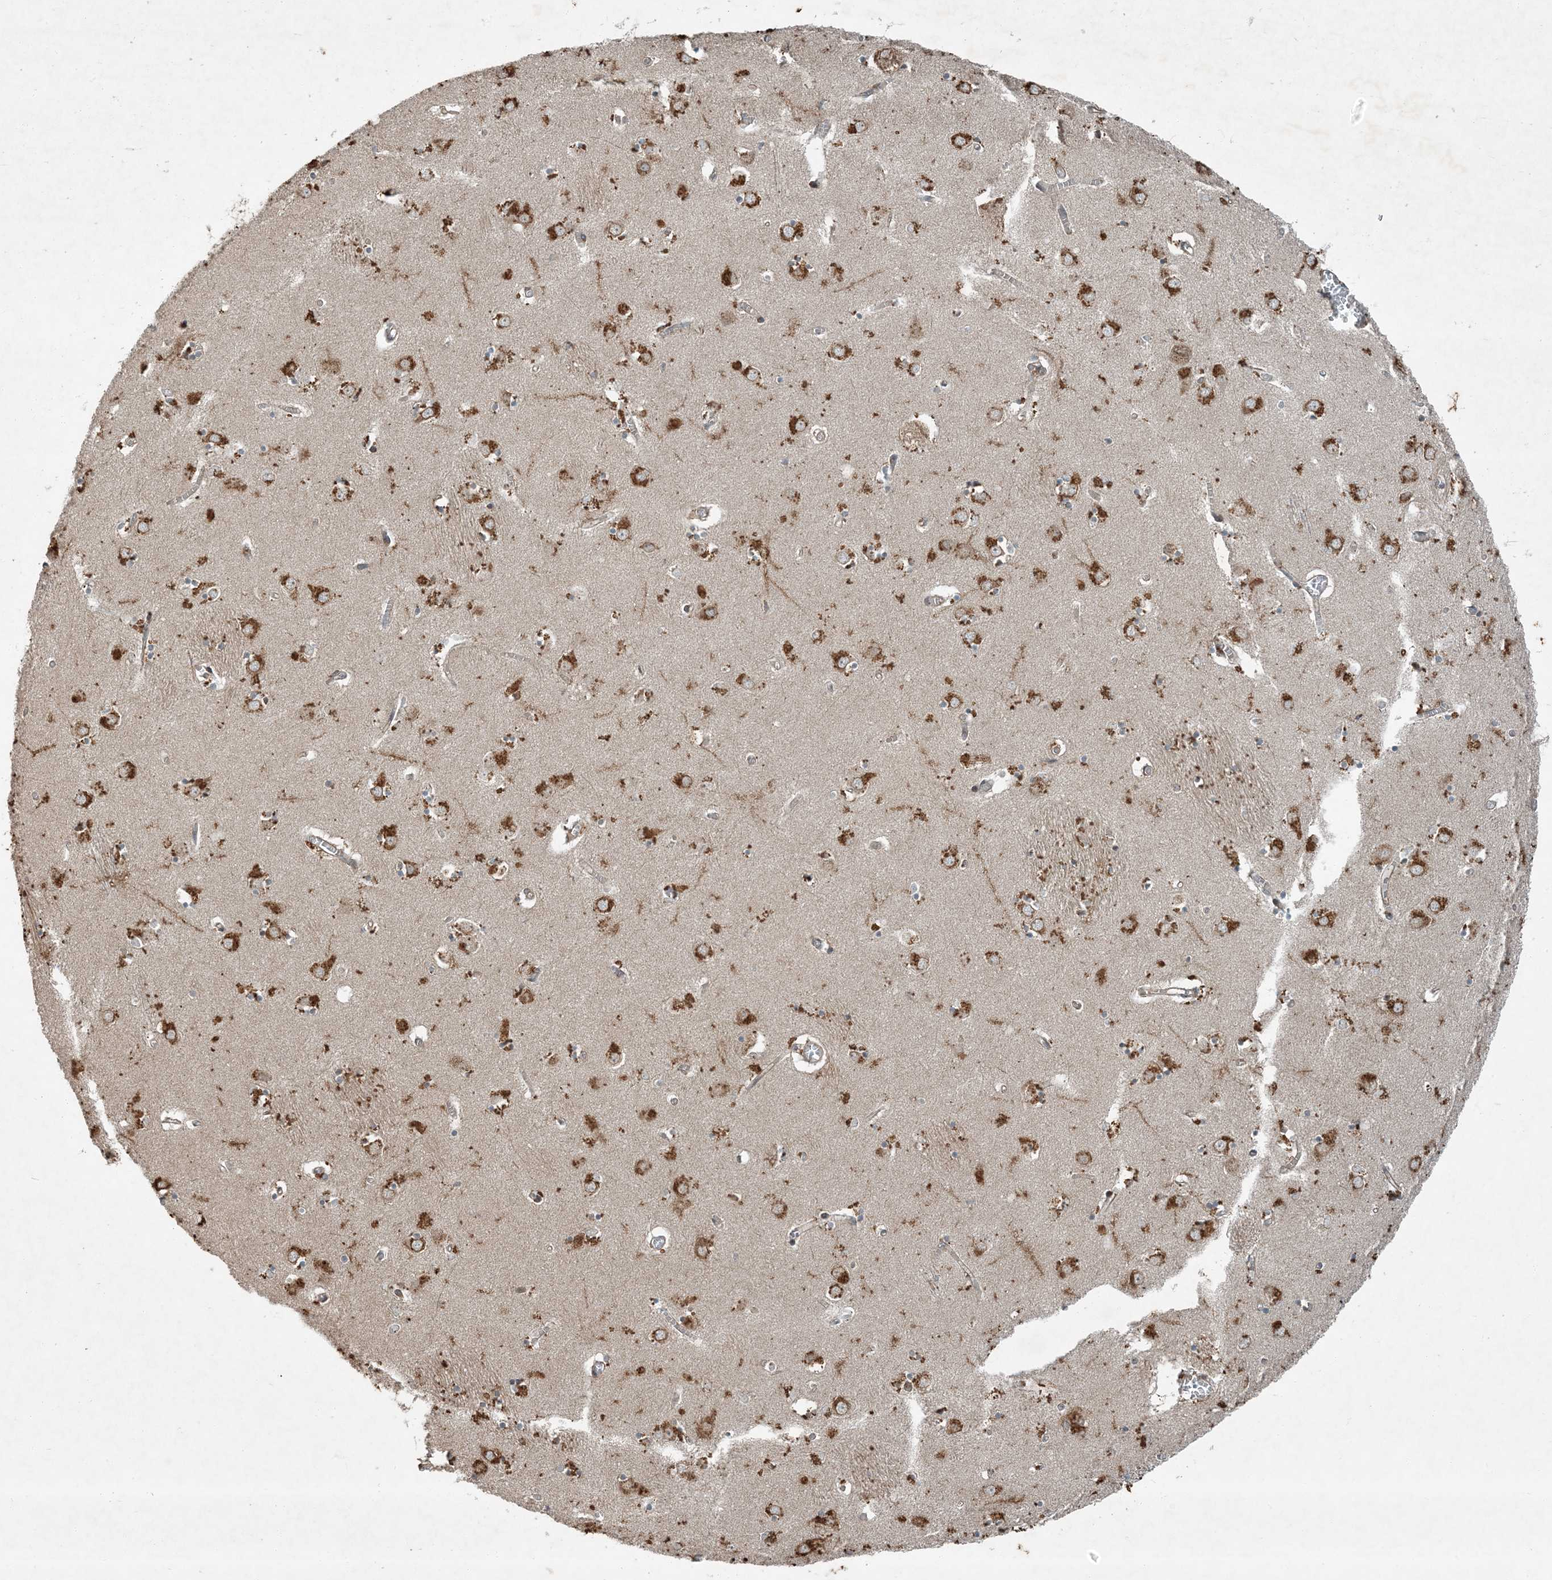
{"staining": {"intensity": "moderate", "quantity": "<25%", "location": "cytoplasmic/membranous"}, "tissue": "caudate", "cell_type": "Glial cells", "image_type": "normal", "snomed": [{"axis": "morphology", "description": "Normal tissue, NOS"}, {"axis": "topography", "description": "Lateral ventricle wall"}], "caption": "DAB immunohistochemical staining of normal human caudate shows moderate cytoplasmic/membranous protein staining in about <25% of glial cells. The staining is performed using DAB (3,3'-diaminobenzidine) brown chromogen to label protein expression. The nuclei are counter-stained blue using hematoxylin.", "gene": "COMMD8", "patient": {"sex": "male", "age": 70}}